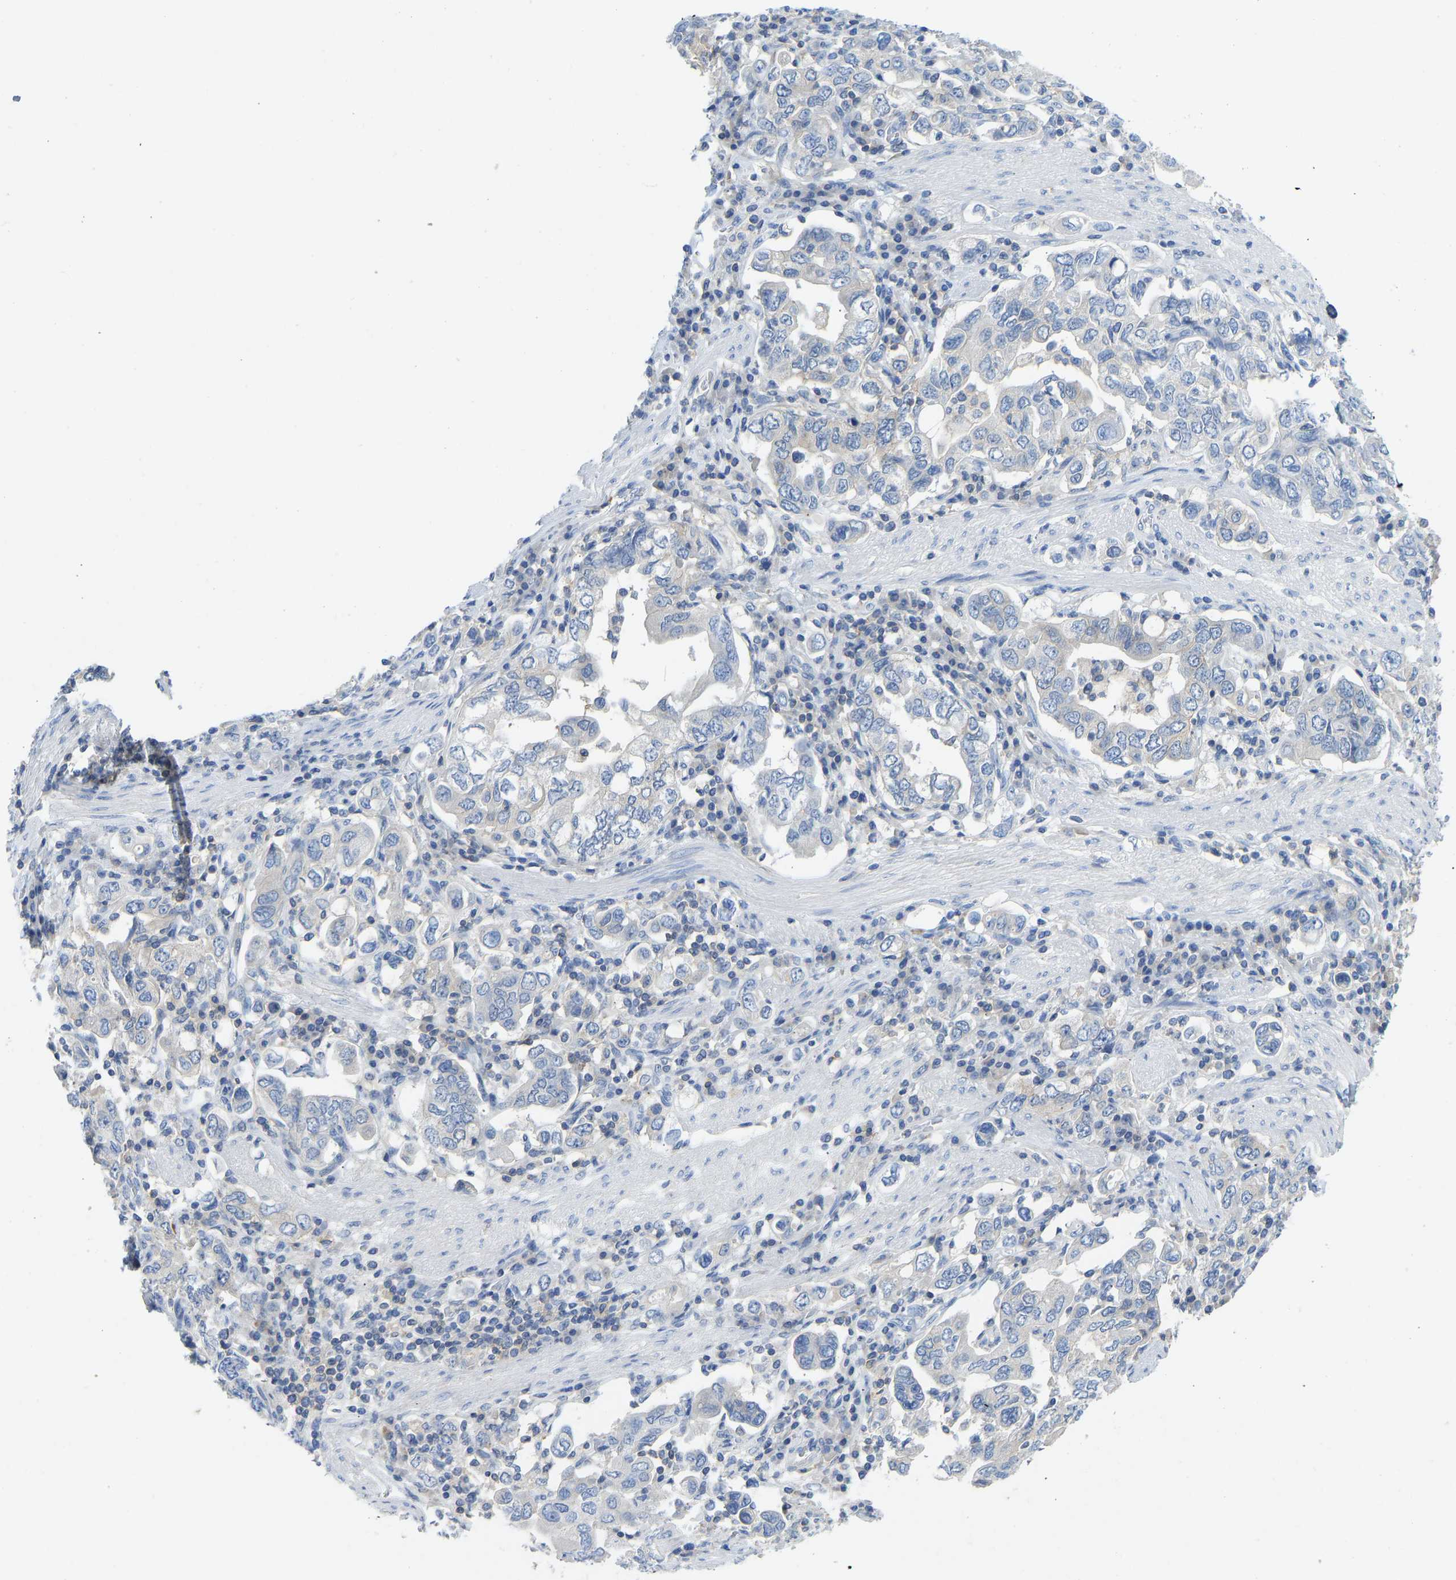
{"staining": {"intensity": "weak", "quantity": "<25%", "location": "cytoplasmic/membranous"}, "tissue": "stomach cancer", "cell_type": "Tumor cells", "image_type": "cancer", "snomed": [{"axis": "morphology", "description": "Adenocarcinoma, NOS"}, {"axis": "topography", "description": "Stomach, upper"}], "caption": "Stomach cancer was stained to show a protein in brown. There is no significant positivity in tumor cells. (Brightfield microscopy of DAB immunohistochemistry (IHC) at high magnification).", "gene": "NDRG3", "patient": {"sex": "male", "age": 62}}